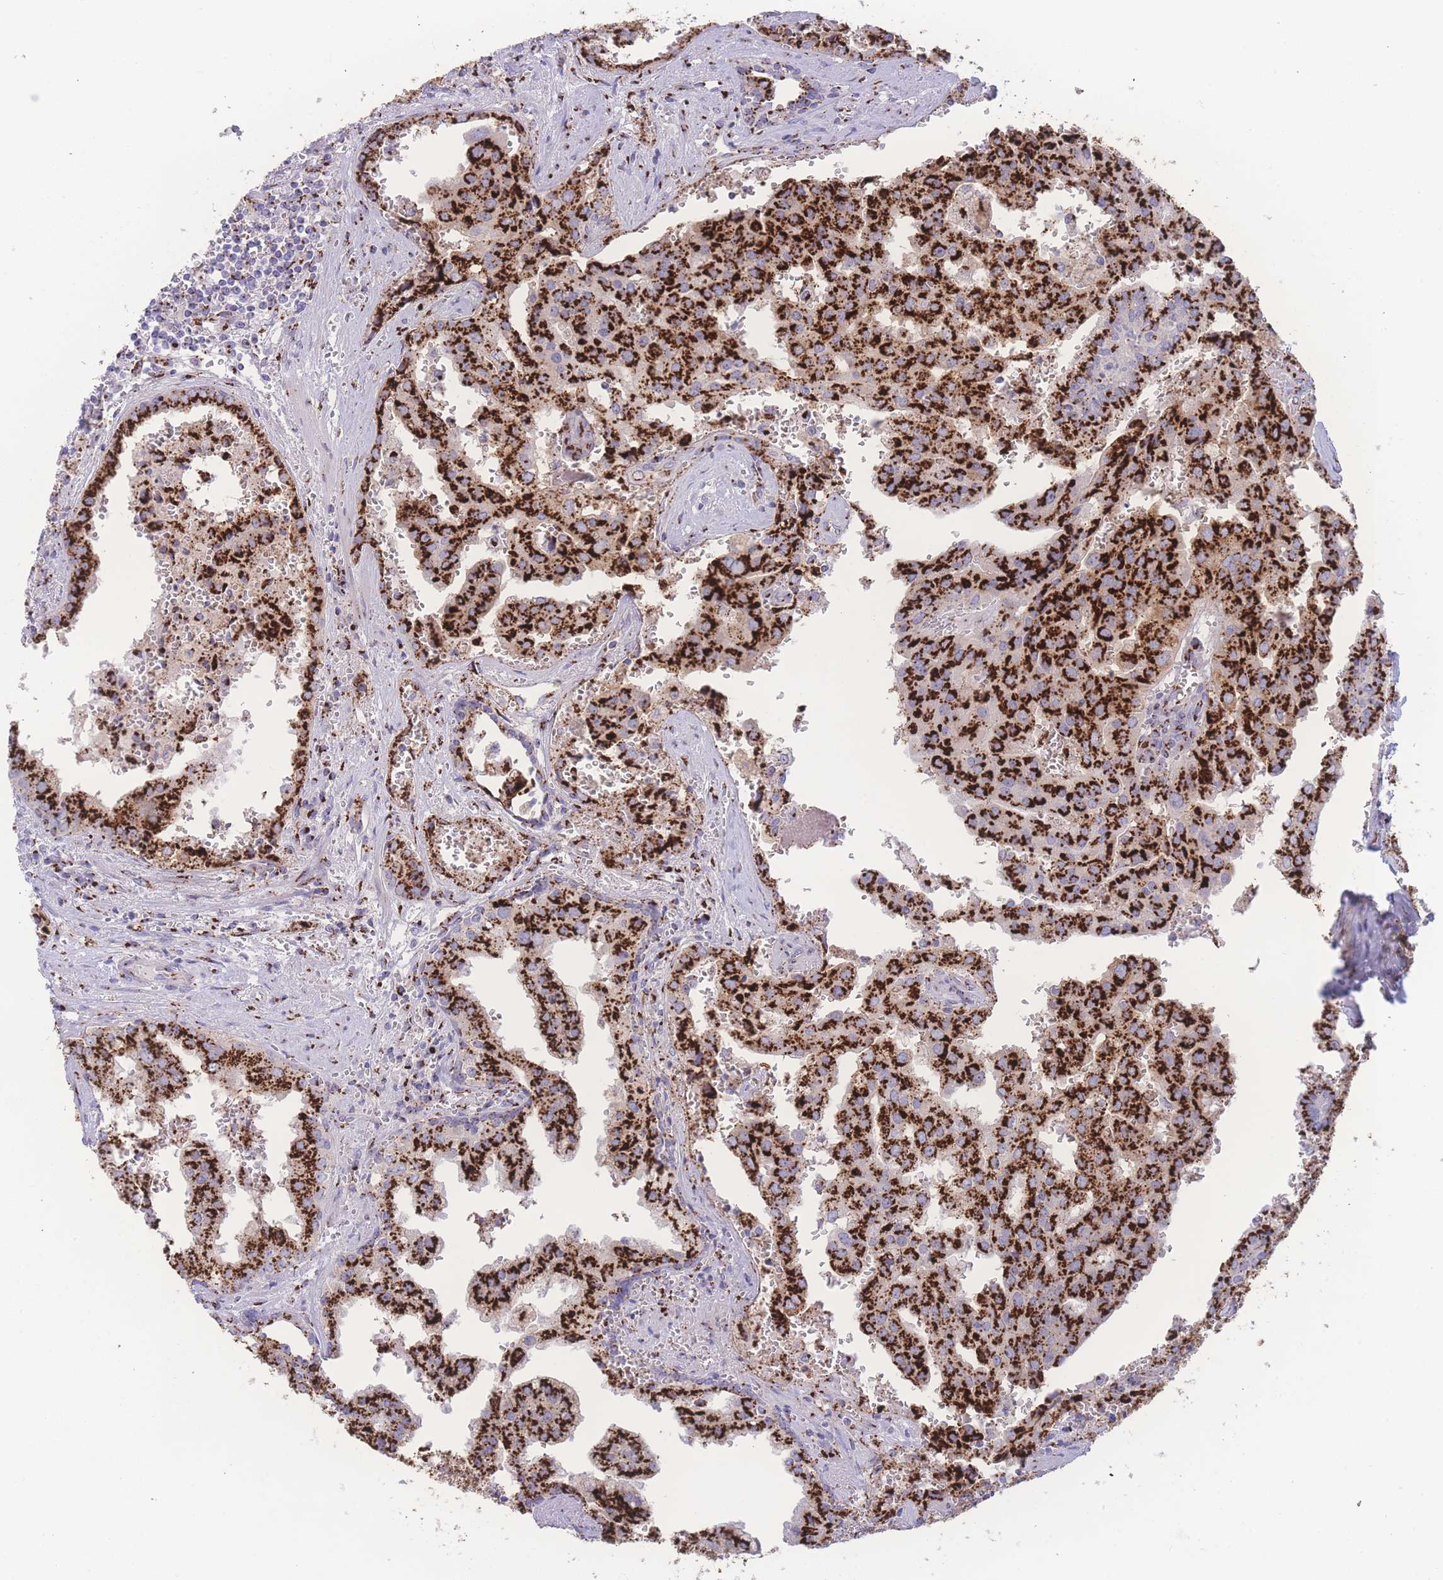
{"staining": {"intensity": "strong", "quantity": ">75%", "location": "cytoplasmic/membranous"}, "tissue": "prostate cancer", "cell_type": "Tumor cells", "image_type": "cancer", "snomed": [{"axis": "morphology", "description": "Adenocarcinoma, High grade"}, {"axis": "topography", "description": "Prostate"}], "caption": "Approximately >75% of tumor cells in human prostate cancer show strong cytoplasmic/membranous protein staining as visualized by brown immunohistochemical staining.", "gene": "GOLM2", "patient": {"sex": "male", "age": 68}}